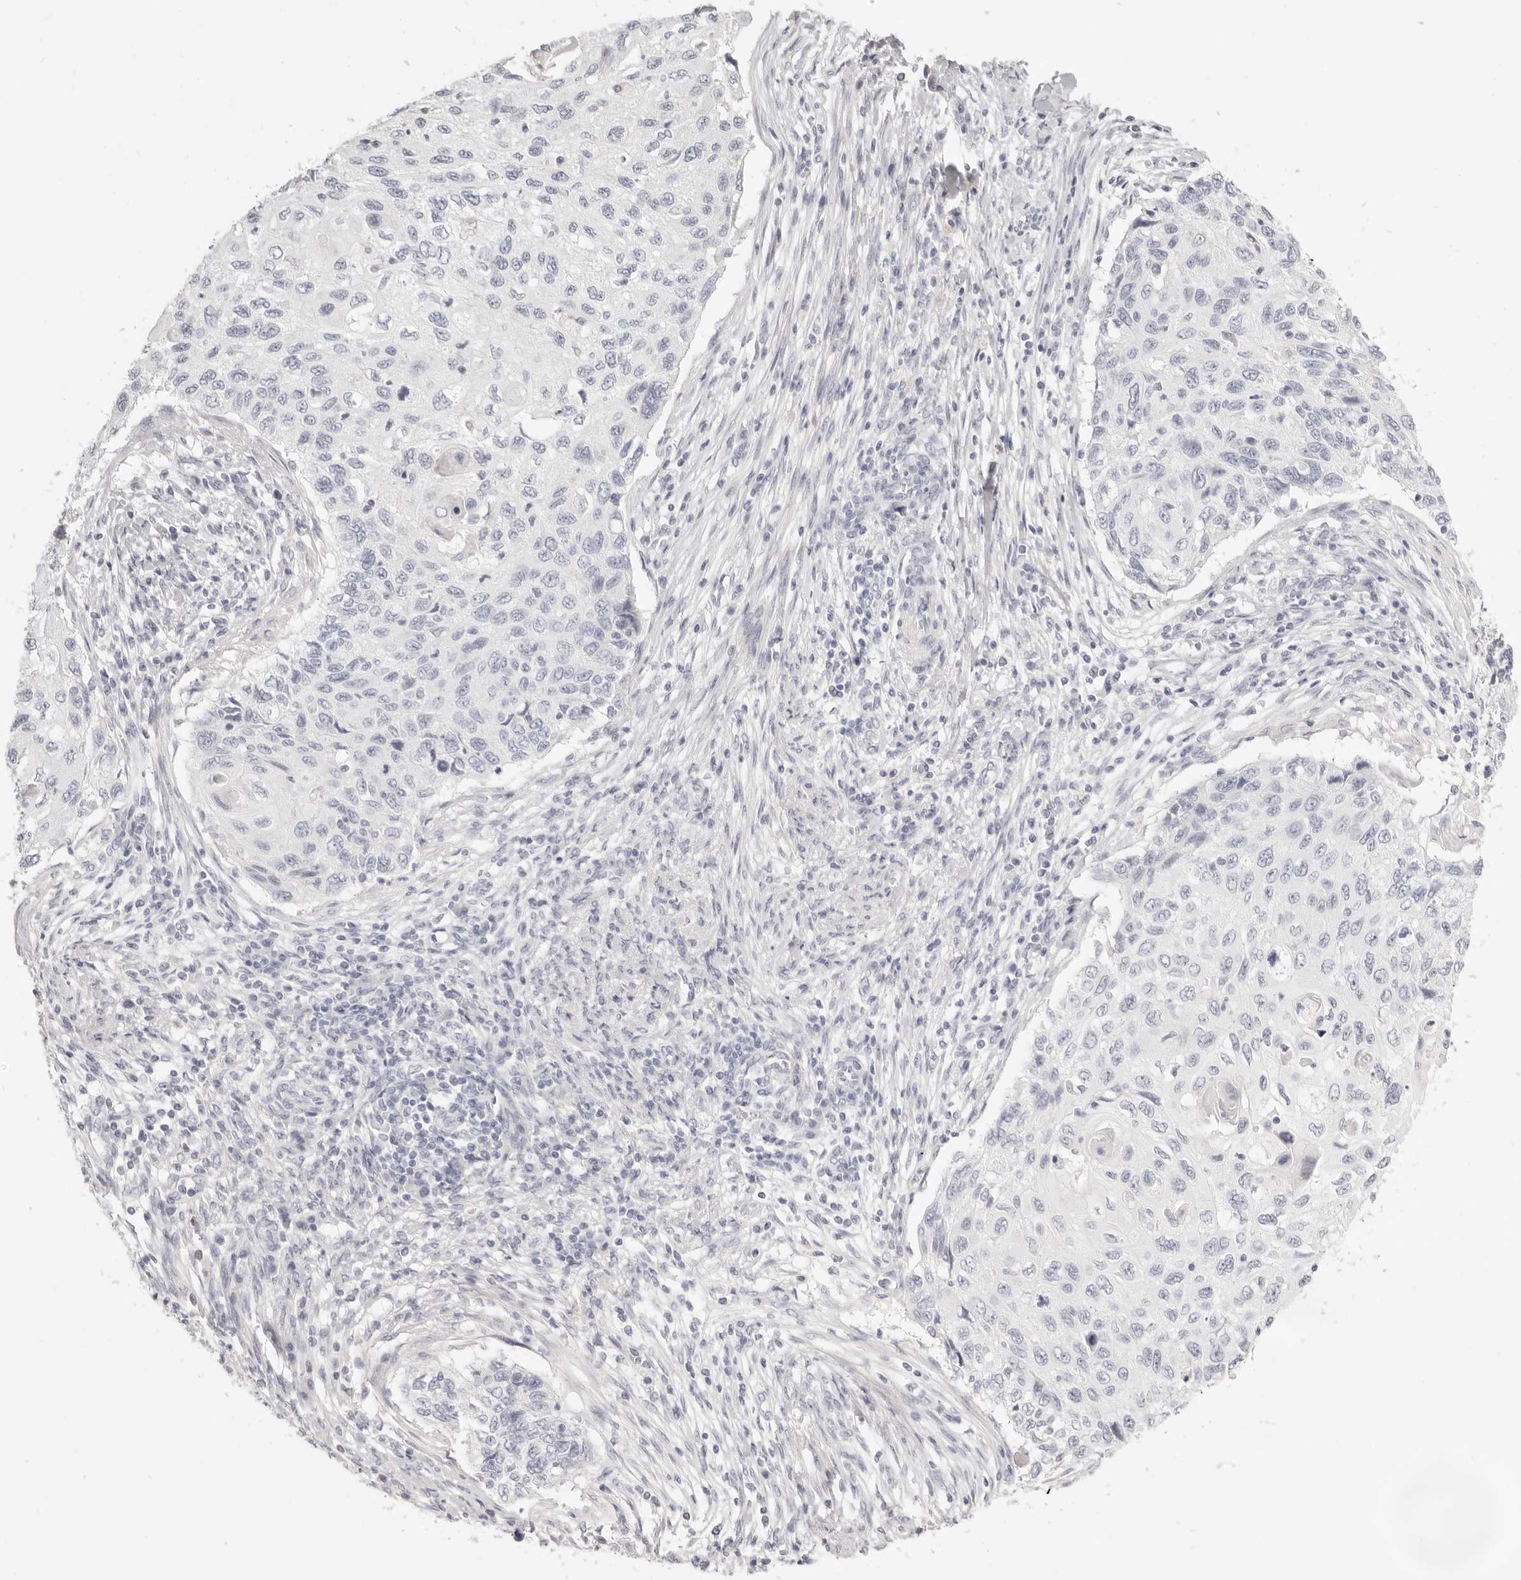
{"staining": {"intensity": "negative", "quantity": "none", "location": "none"}, "tissue": "cervical cancer", "cell_type": "Tumor cells", "image_type": "cancer", "snomed": [{"axis": "morphology", "description": "Squamous cell carcinoma, NOS"}, {"axis": "topography", "description": "Cervix"}], "caption": "High magnification brightfield microscopy of squamous cell carcinoma (cervical) stained with DAB (3,3'-diaminobenzidine) (brown) and counterstained with hematoxylin (blue): tumor cells show no significant expression. Brightfield microscopy of immunohistochemistry (IHC) stained with DAB (3,3'-diaminobenzidine) (brown) and hematoxylin (blue), captured at high magnification.", "gene": "FABP1", "patient": {"sex": "female", "age": 70}}